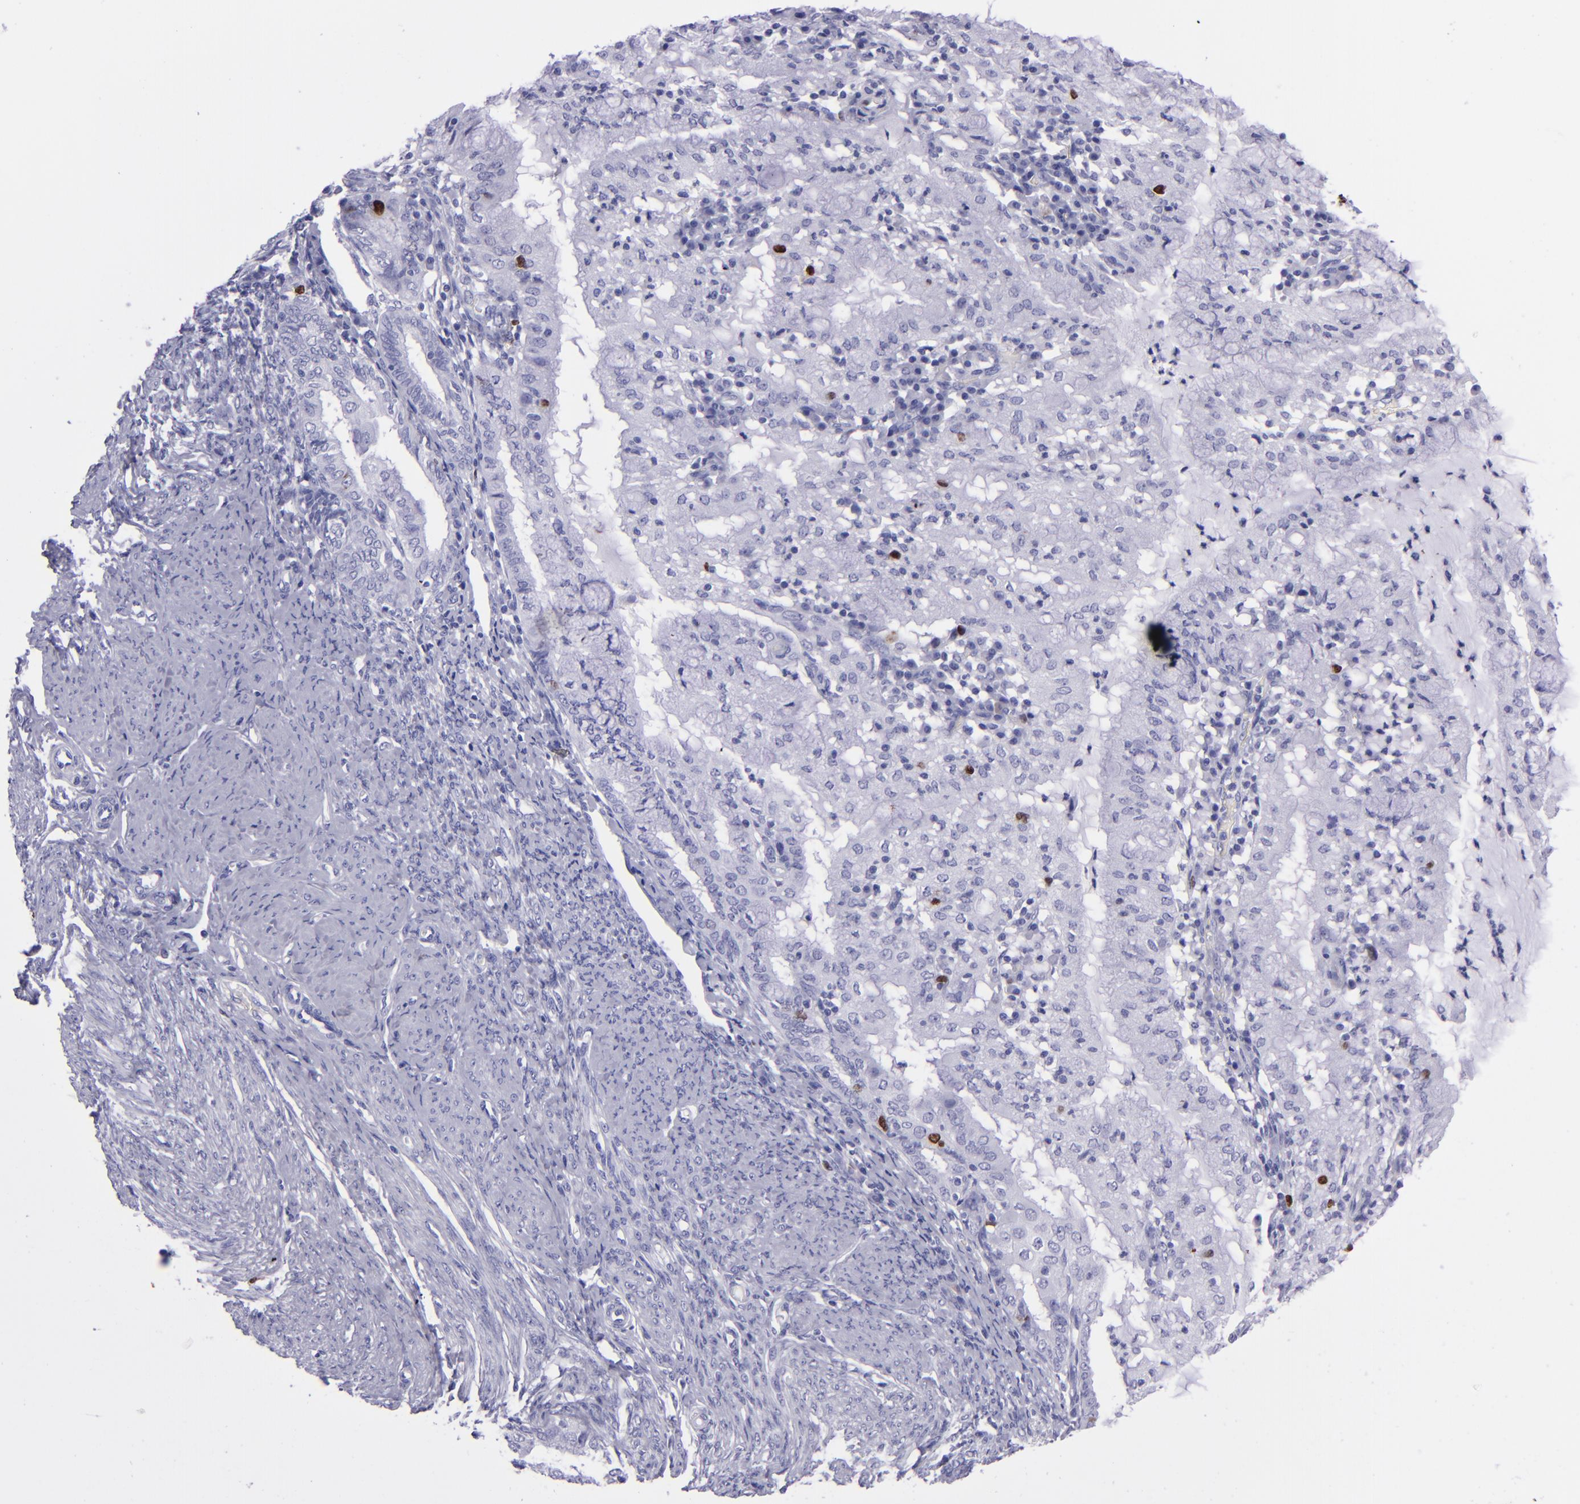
{"staining": {"intensity": "strong", "quantity": "<25%", "location": "nuclear"}, "tissue": "endometrial cancer", "cell_type": "Tumor cells", "image_type": "cancer", "snomed": [{"axis": "morphology", "description": "Adenocarcinoma, NOS"}, {"axis": "topography", "description": "Endometrium"}], "caption": "Immunohistochemical staining of human endometrial cancer (adenocarcinoma) shows medium levels of strong nuclear expression in about <25% of tumor cells. (DAB (3,3'-diaminobenzidine) IHC with brightfield microscopy, high magnification).", "gene": "TOP2A", "patient": {"sex": "female", "age": 63}}